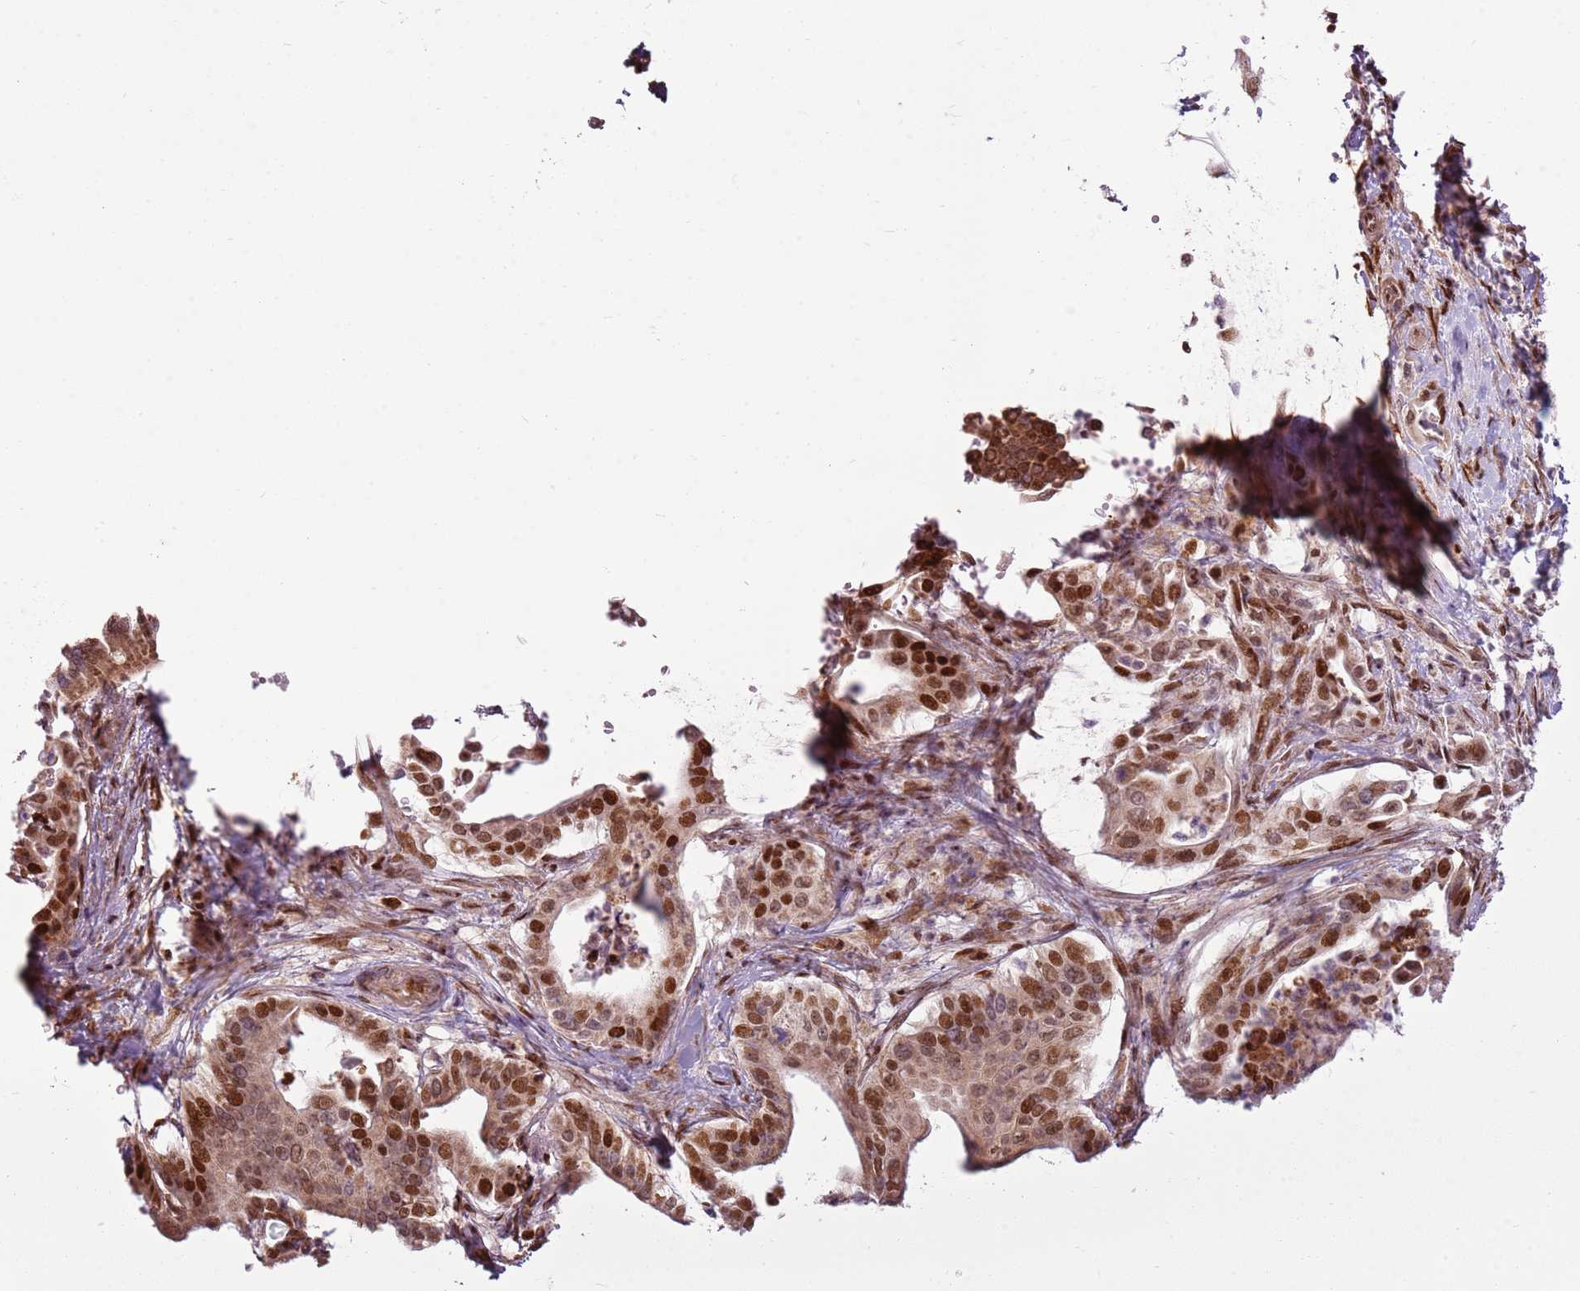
{"staining": {"intensity": "strong", "quantity": ">75%", "location": "nuclear"}, "tissue": "pancreatic cancer", "cell_type": "Tumor cells", "image_type": "cancer", "snomed": [{"axis": "morphology", "description": "Adenocarcinoma, NOS"}, {"axis": "topography", "description": "Pancreas"}], "caption": "Strong nuclear expression is present in about >75% of tumor cells in pancreatic cancer.", "gene": "PCTP", "patient": {"sex": "female", "age": 77}}